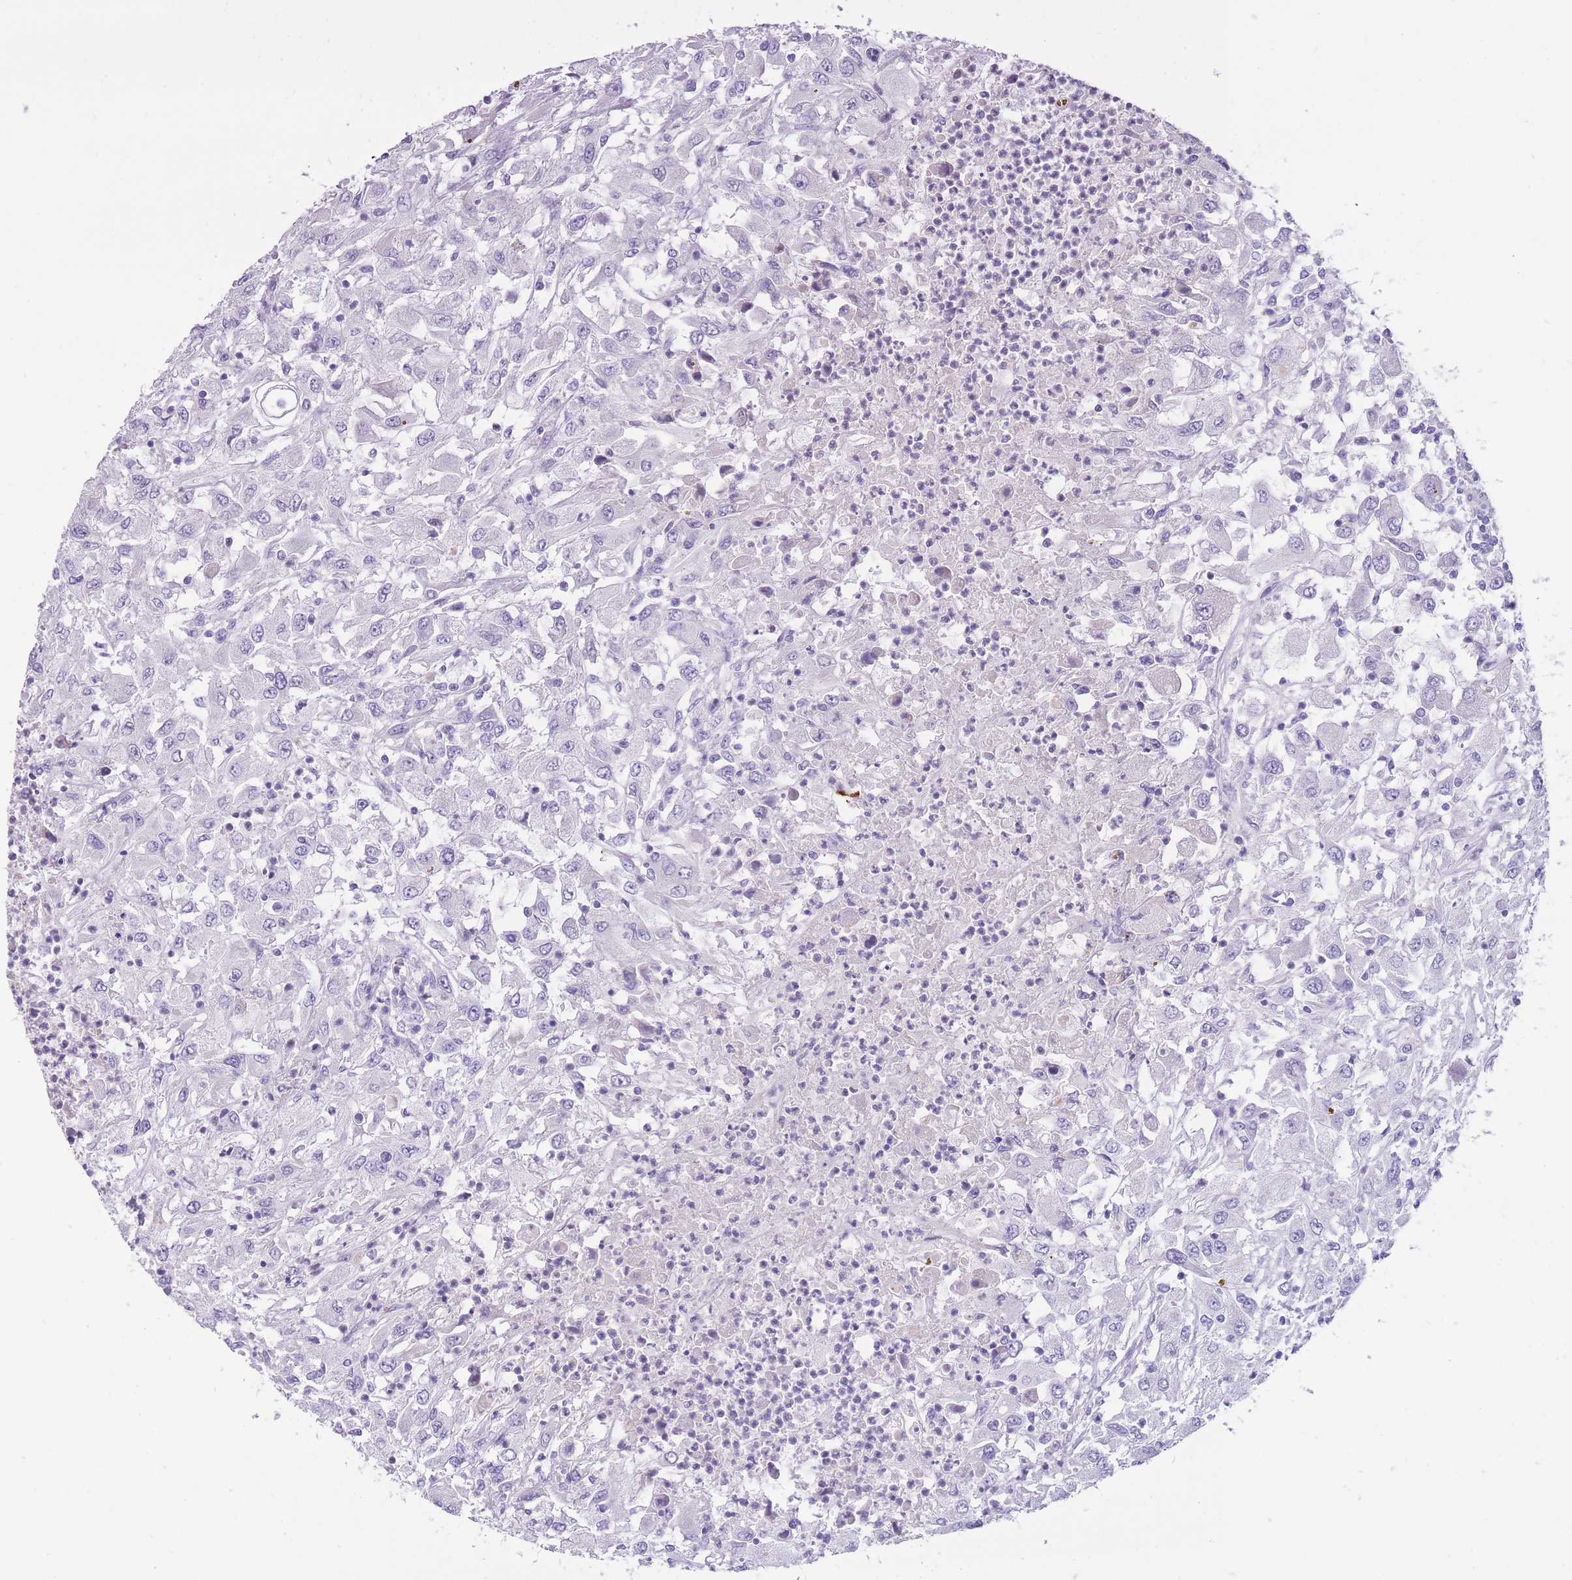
{"staining": {"intensity": "negative", "quantity": "none", "location": "none"}, "tissue": "renal cancer", "cell_type": "Tumor cells", "image_type": "cancer", "snomed": [{"axis": "morphology", "description": "Adenocarcinoma, NOS"}, {"axis": "topography", "description": "Kidney"}], "caption": "This is an IHC histopathology image of renal adenocarcinoma. There is no staining in tumor cells.", "gene": "WDR70", "patient": {"sex": "female", "age": 67}}